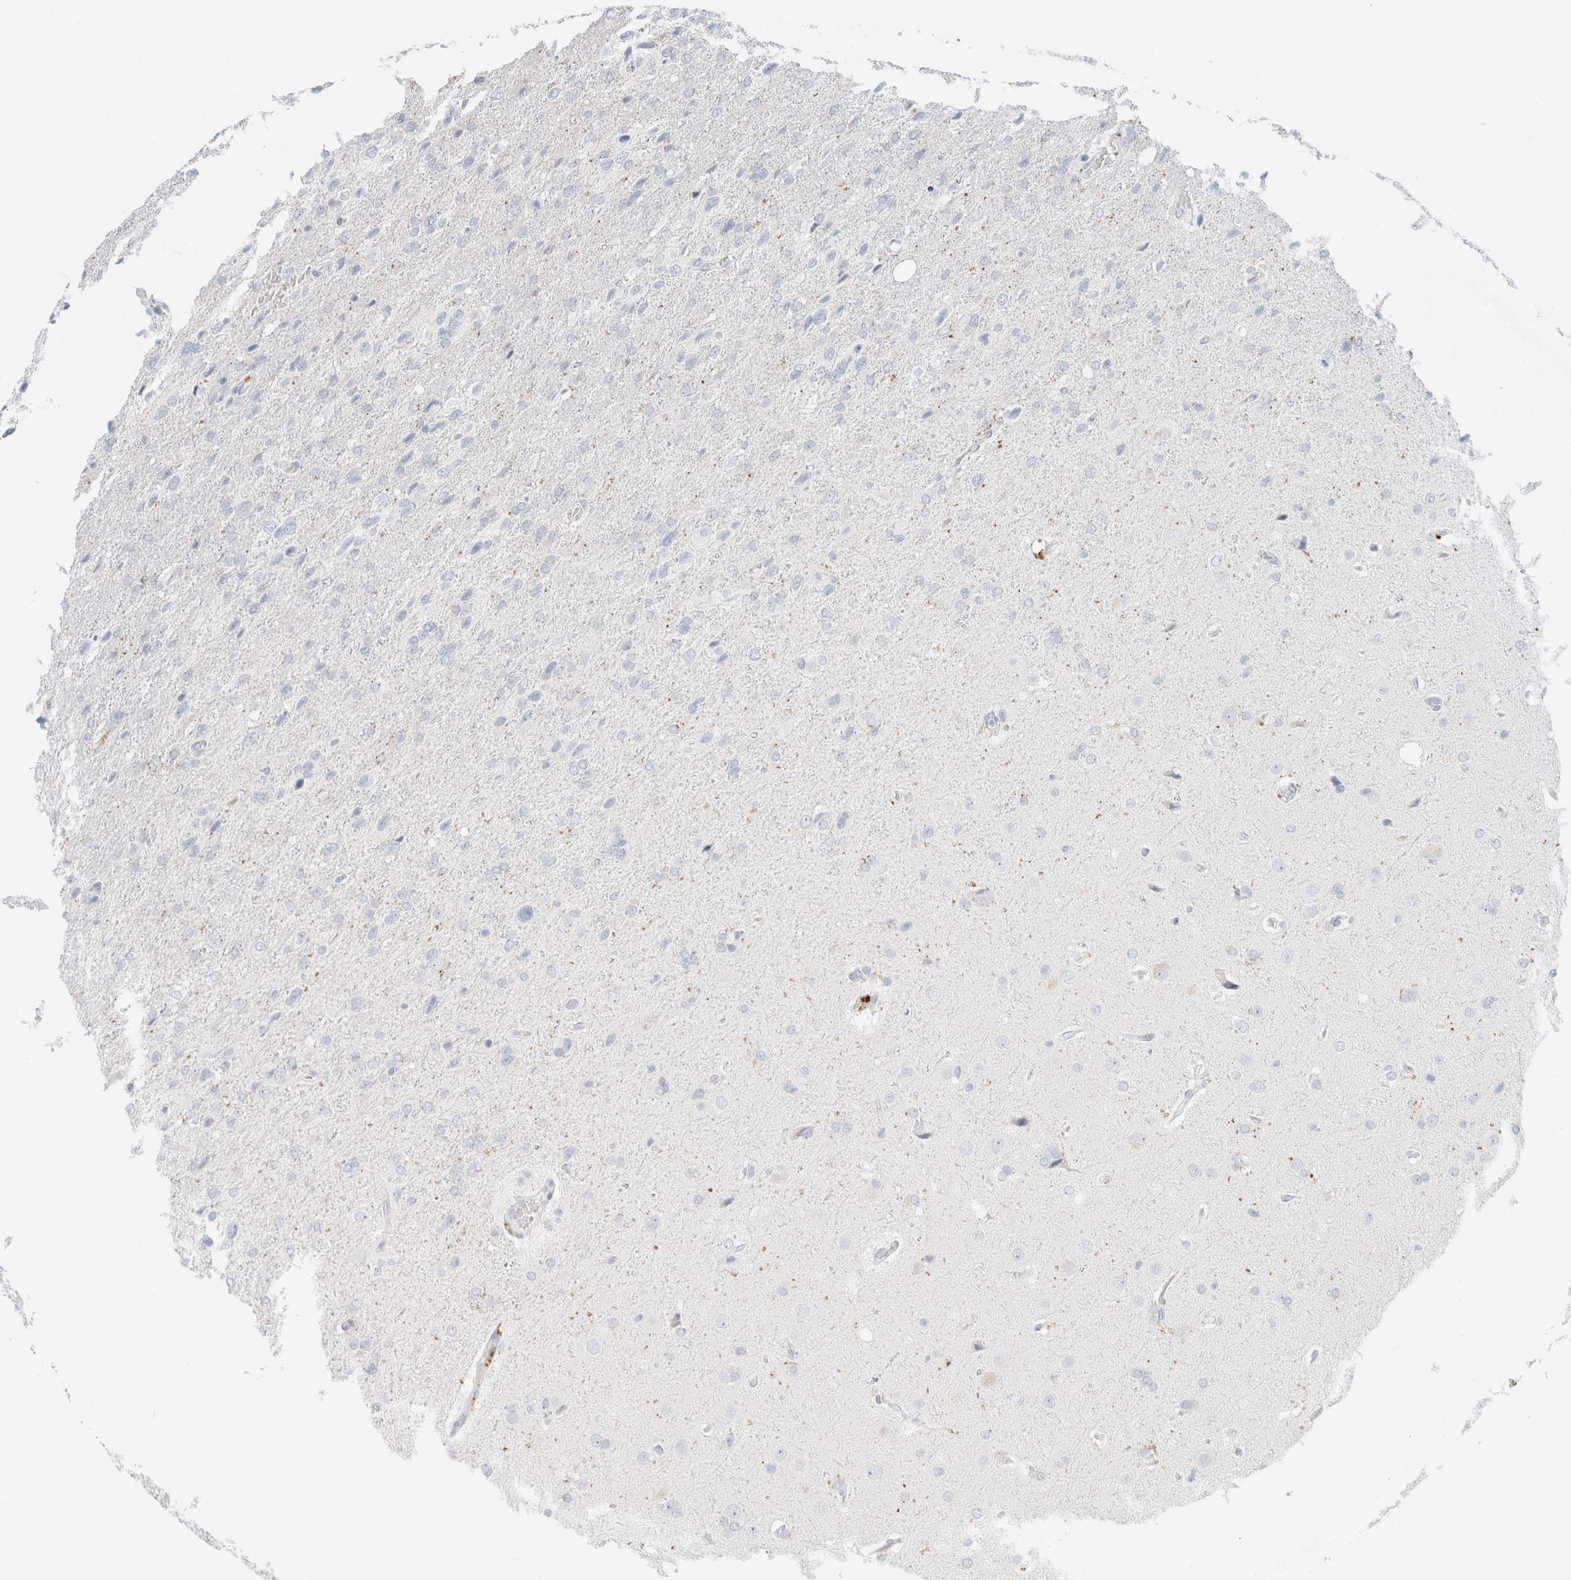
{"staining": {"intensity": "negative", "quantity": "none", "location": "none"}, "tissue": "glioma", "cell_type": "Tumor cells", "image_type": "cancer", "snomed": [{"axis": "morphology", "description": "Glioma, malignant, High grade"}, {"axis": "topography", "description": "Brain"}], "caption": "Glioma stained for a protein using IHC shows no staining tumor cells.", "gene": "CPQ", "patient": {"sex": "female", "age": 58}}